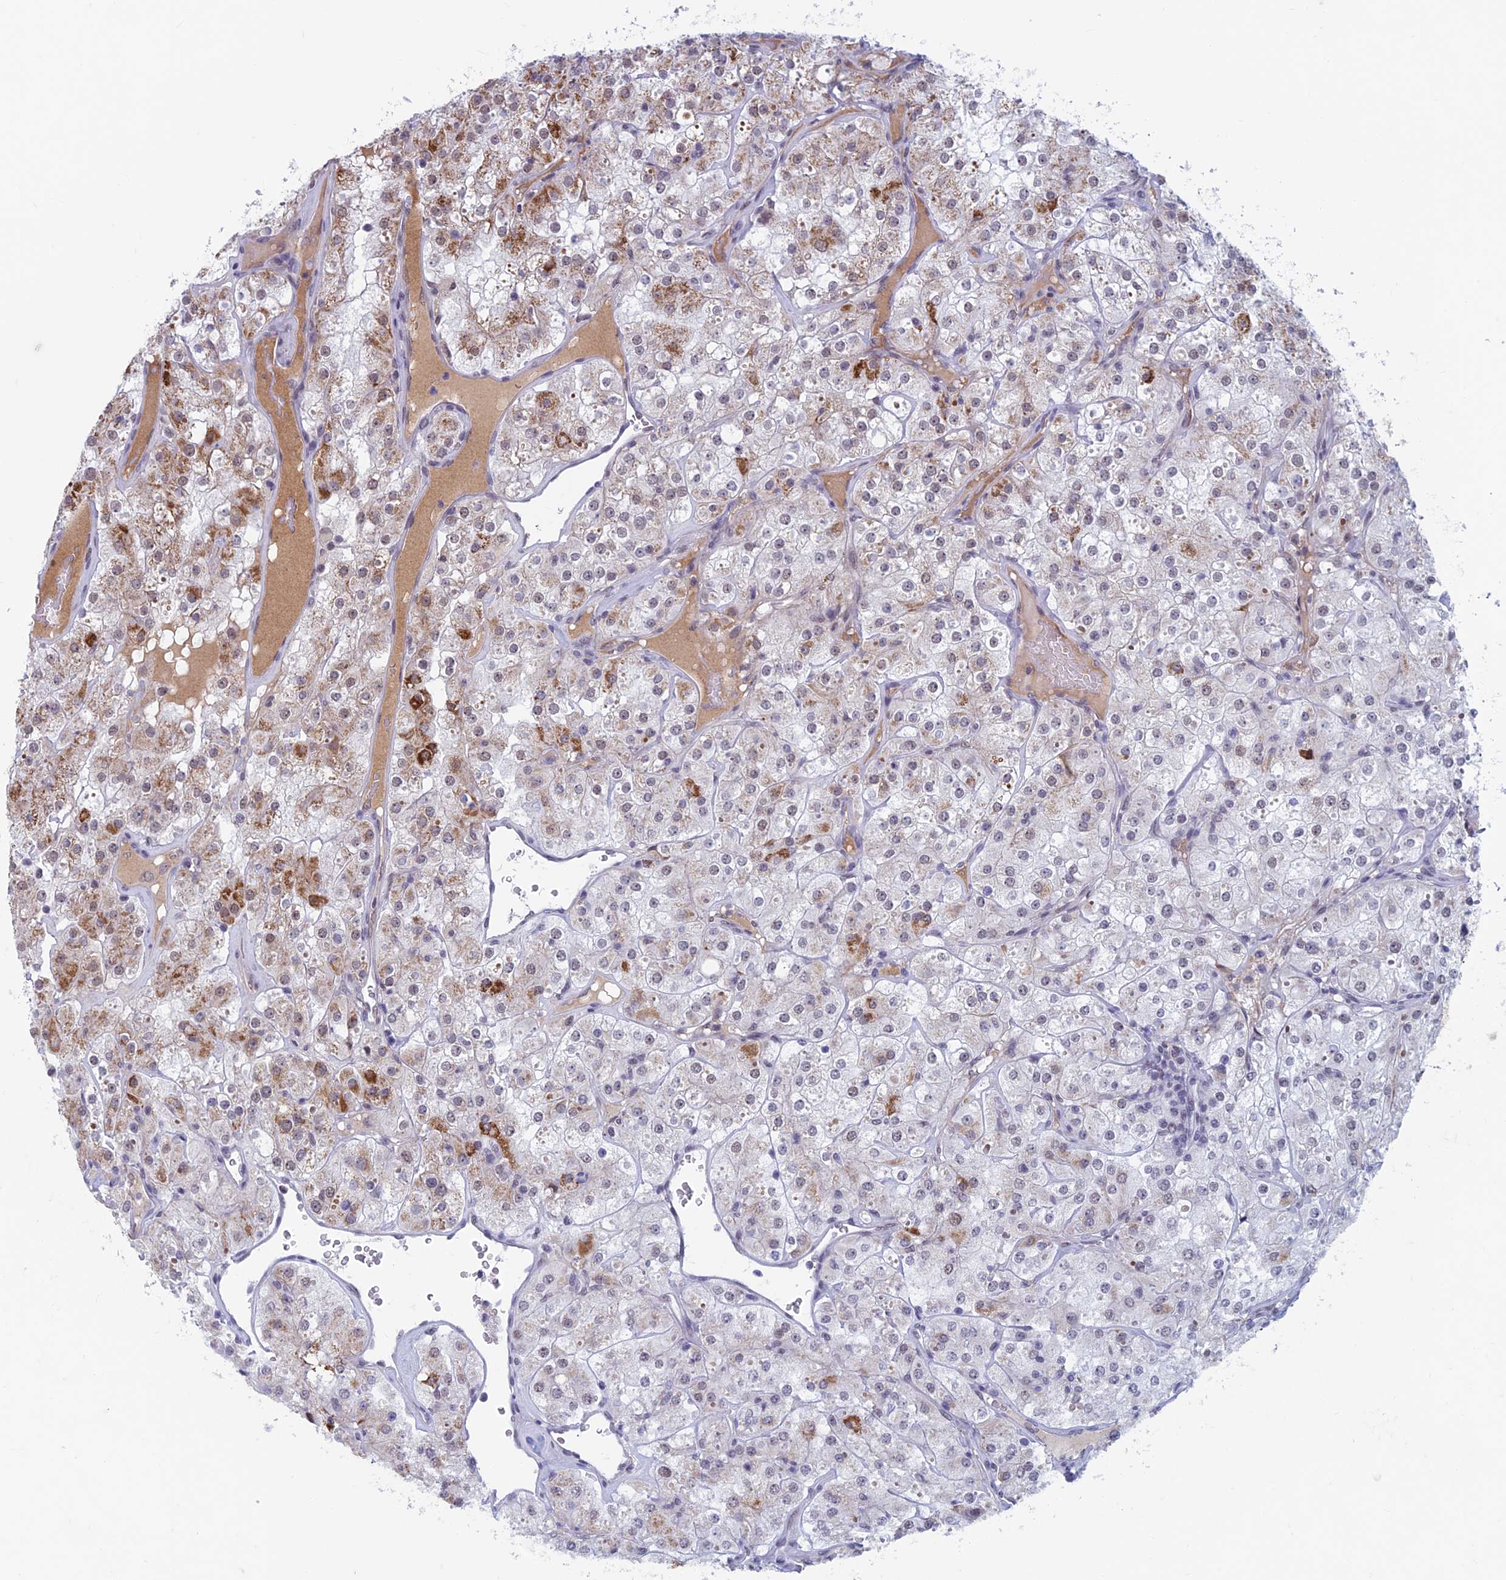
{"staining": {"intensity": "moderate", "quantity": "25%-75%", "location": "cytoplasmic/membranous"}, "tissue": "renal cancer", "cell_type": "Tumor cells", "image_type": "cancer", "snomed": [{"axis": "morphology", "description": "Adenocarcinoma, NOS"}, {"axis": "topography", "description": "Kidney"}], "caption": "Renal cancer (adenocarcinoma) tissue displays moderate cytoplasmic/membranous positivity in approximately 25%-75% of tumor cells (IHC, brightfield microscopy, high magnification).", "gene": "ASH2L", "patient": {"sex": "male", "age": 77}}